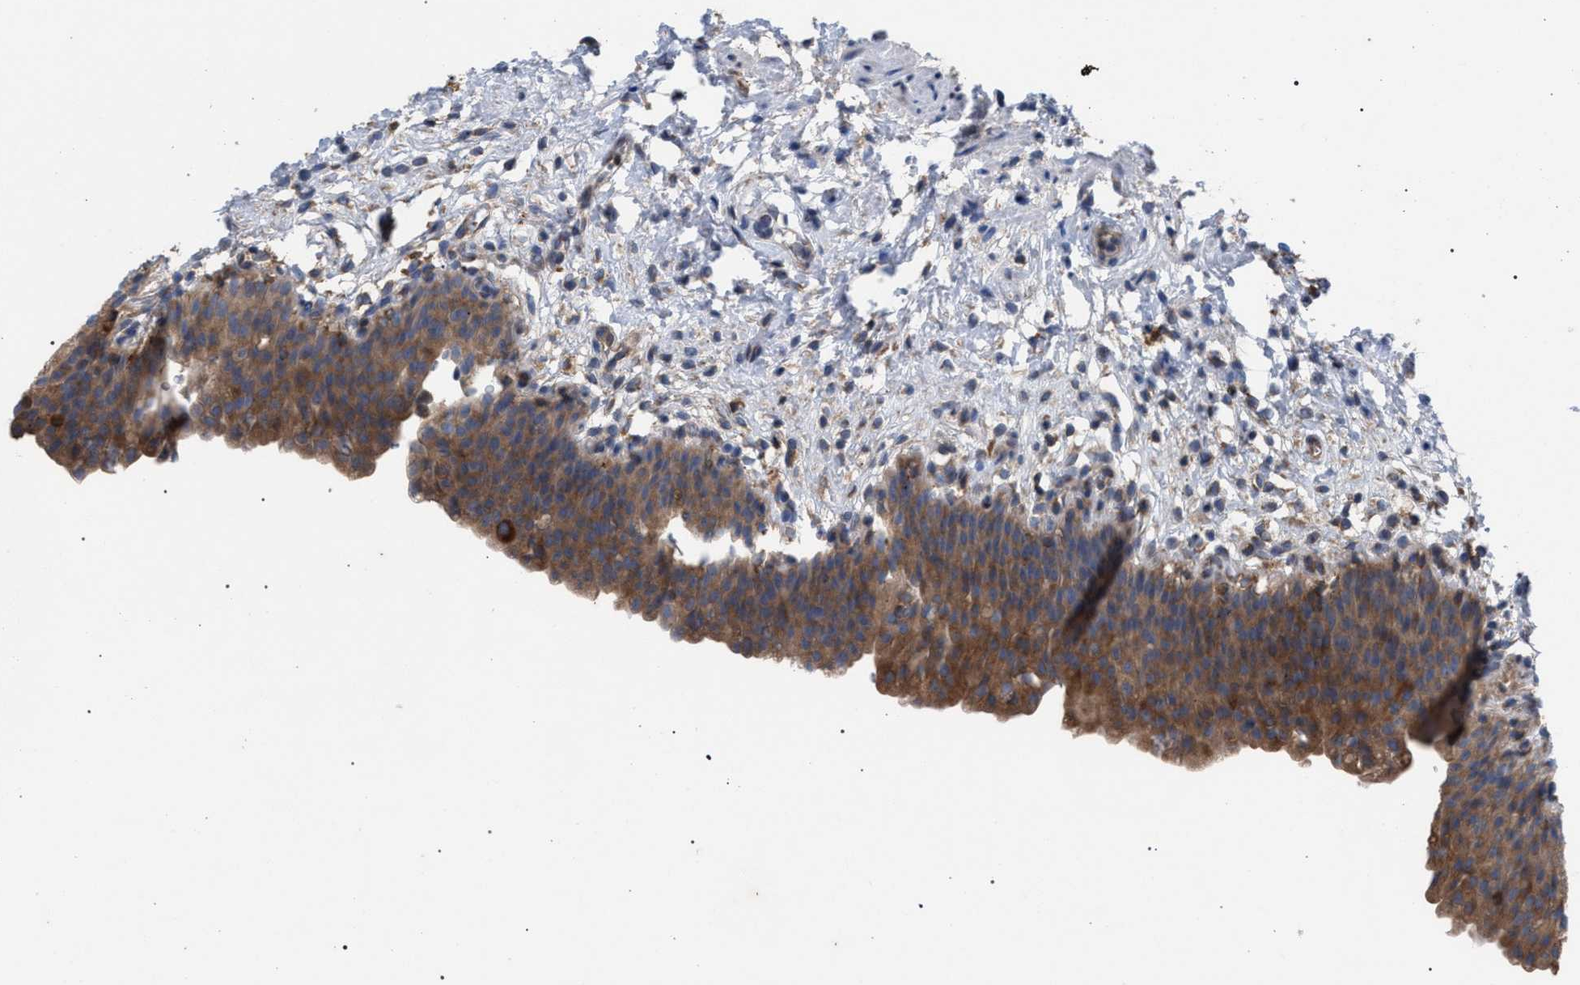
{"staining": {"intensity": "moderate", "quantity": ">75%", "location": "cytoplasmic/membranous"}, "tissue": "urinary bladder", "cell_type": "Urothelial cells", "image_type": "normal", "snomed": [{"axis": "morphology", "description": "Normal tissue, NOS"}, {"axis": "topography", "description": "Urinary bladder"}], "caption": "Urinary bladder stained with a brown dye displays moderate cytoplasmic/membranous positive staining in about >75% of urothelial cells.", "gene": "CDR2L", "patient": {"sex": "male", "age": 37}}